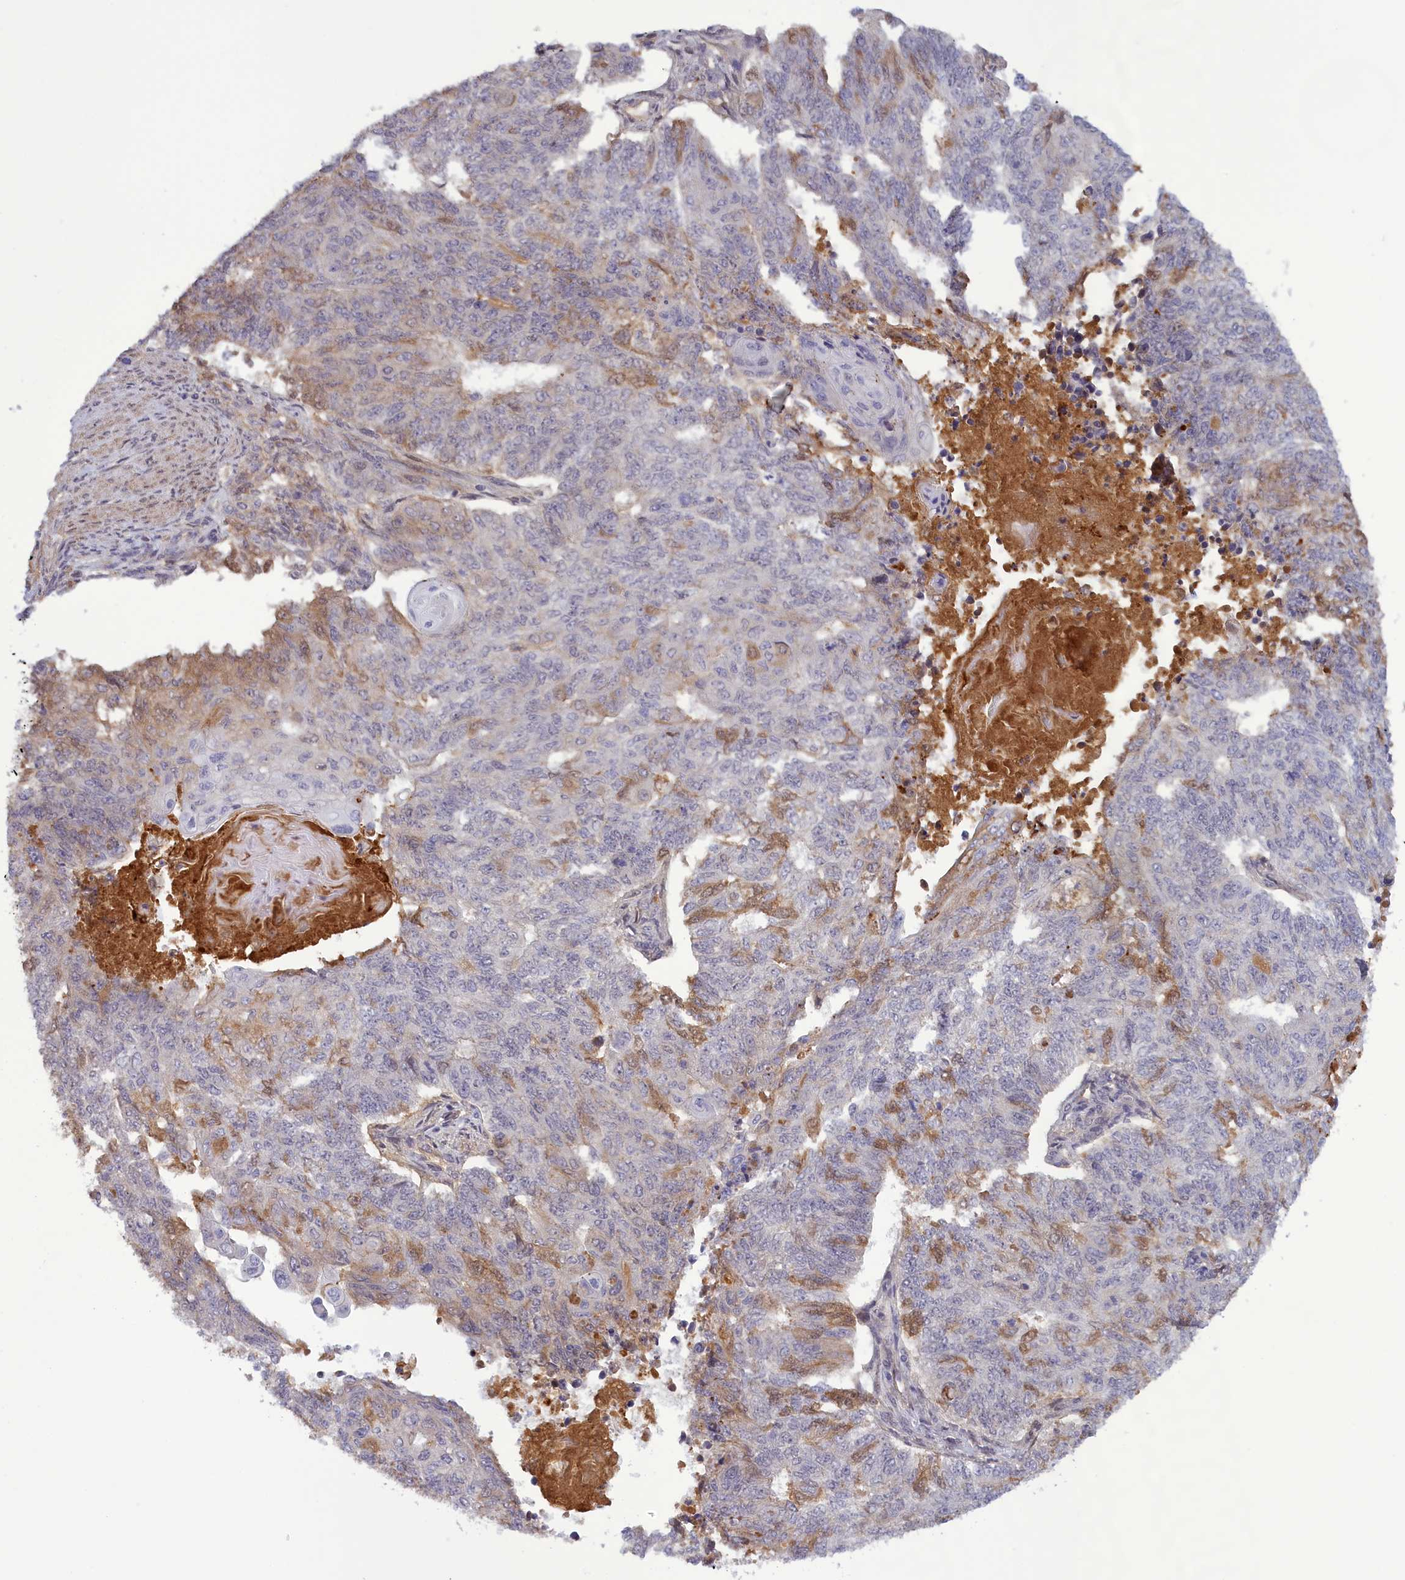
{"staining": {"intensity": "weak", "quantity": "25%-75%", "location": "cytoplasmic/membranous"}, "tissue": "endometrial cancer", "cell_type": "Tumor cells", "image_type": "cancer", "snomed": [{"axis": "morphology", "description": "Adenocarcinoma, NOS"}, {"axis": "topography", "description": "Endometrium"}], "caption": "Approximately 25%-75% of tumor cells in adenocarcinoma (endometrial) exhibit weak cytoplasmic/membranous protein positivity as visualized by brown immunohistochemical staining.", "gene": "RRAD", "patient": {"sex": "female", "age": 32}}